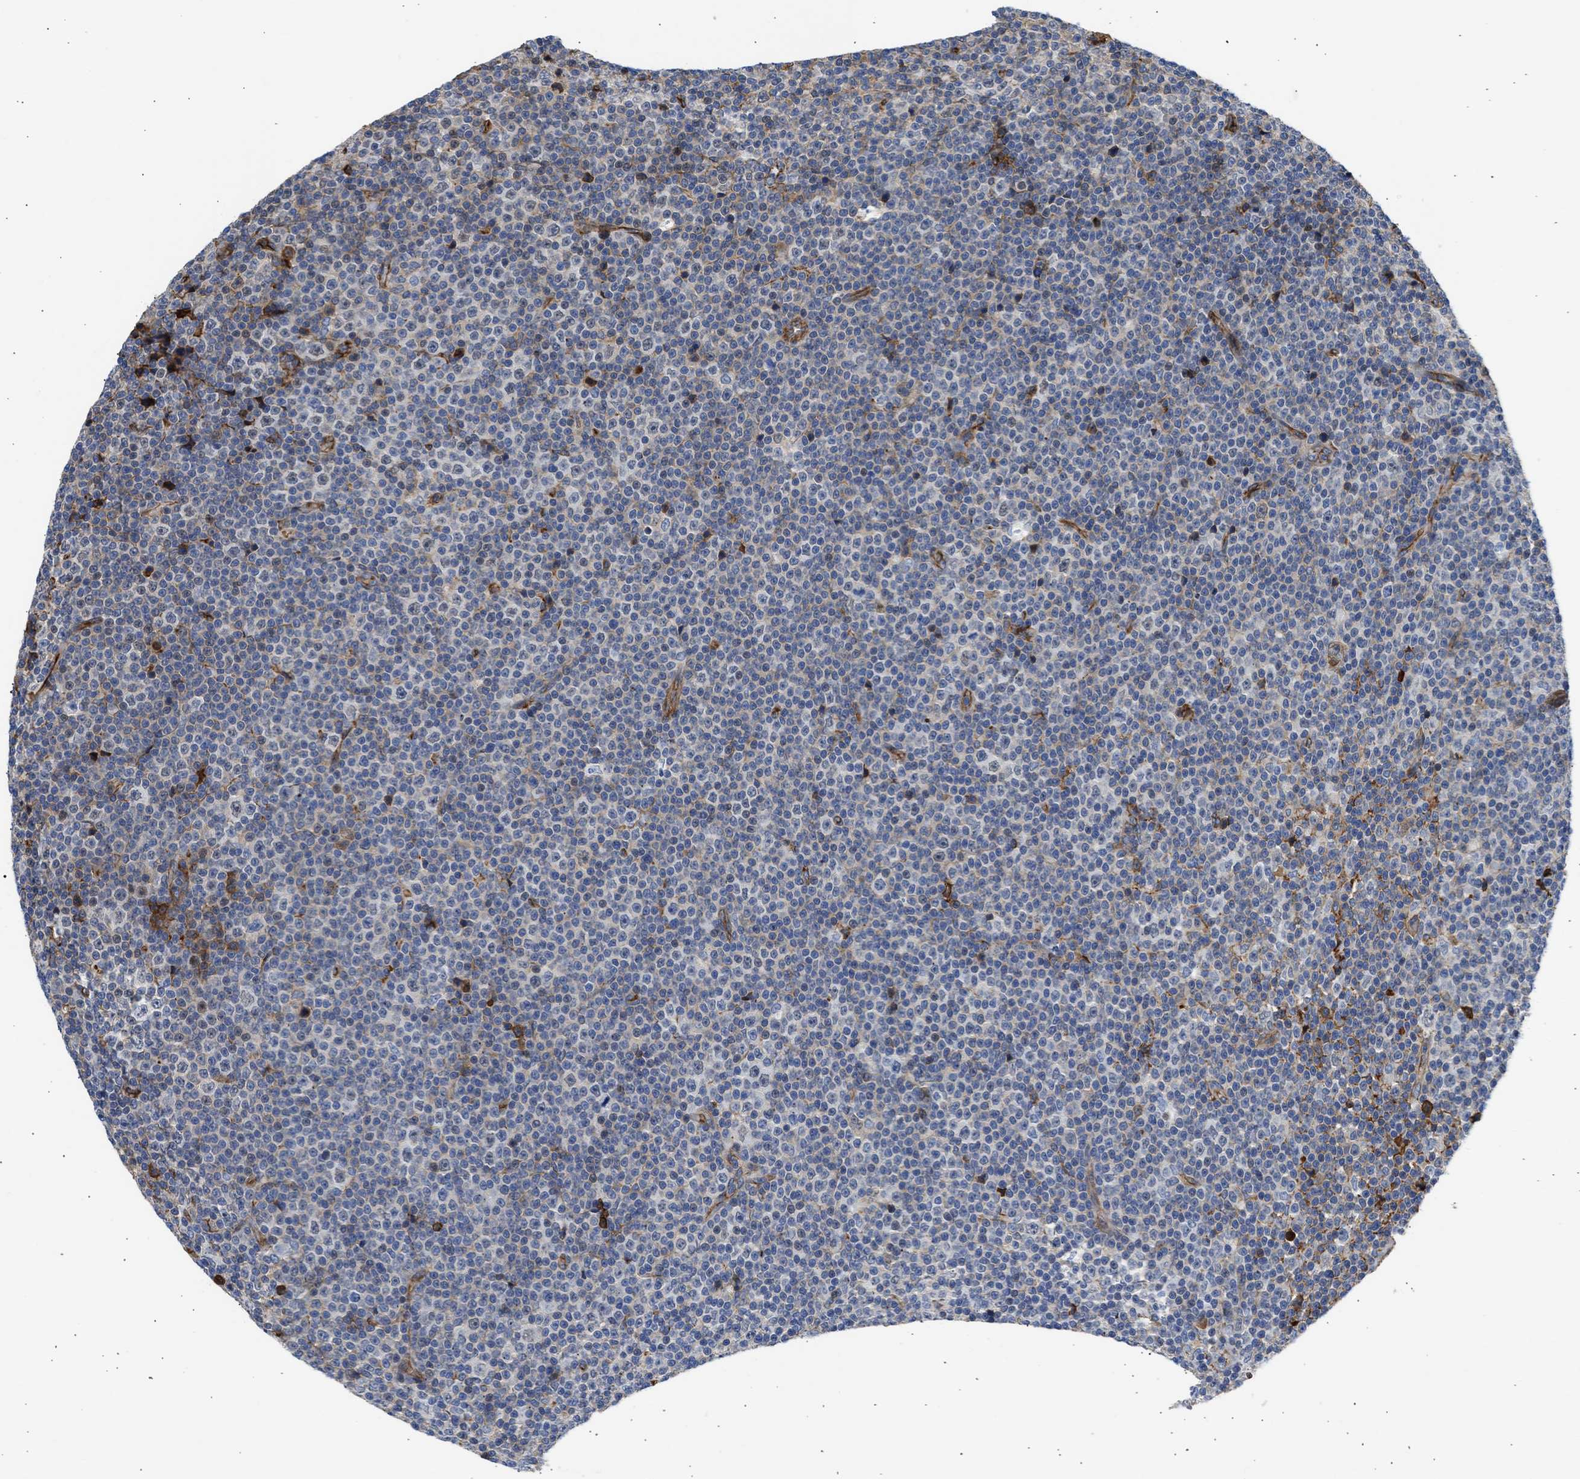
{"staining": {"intensity": "moderate", "quantity": "<25%", "location": "cytoplasmic/membranous,nuclear"}, "tissue": "lymphoma", "cell_type": "Tumor cells", "image_type": "cancer", "snomed": [{"axis": "morphology", "description": "Malignant lymphoma, non-Hodgkin's type, Low grade"}, {"axis": "topography", "description": "Lymph node"}], "caption": "A high-resolution micrograph shows immunohistochemistry (IHC) staining of malignant lymphoma, non-Hodgkin's type (low-grade), which demonstrates moderate cytoplasmic/membranous and nuclear staining in about <25% of tumor cells.", "gene": "MAS1L", "patient": {"sex": "female", "age": 67}}